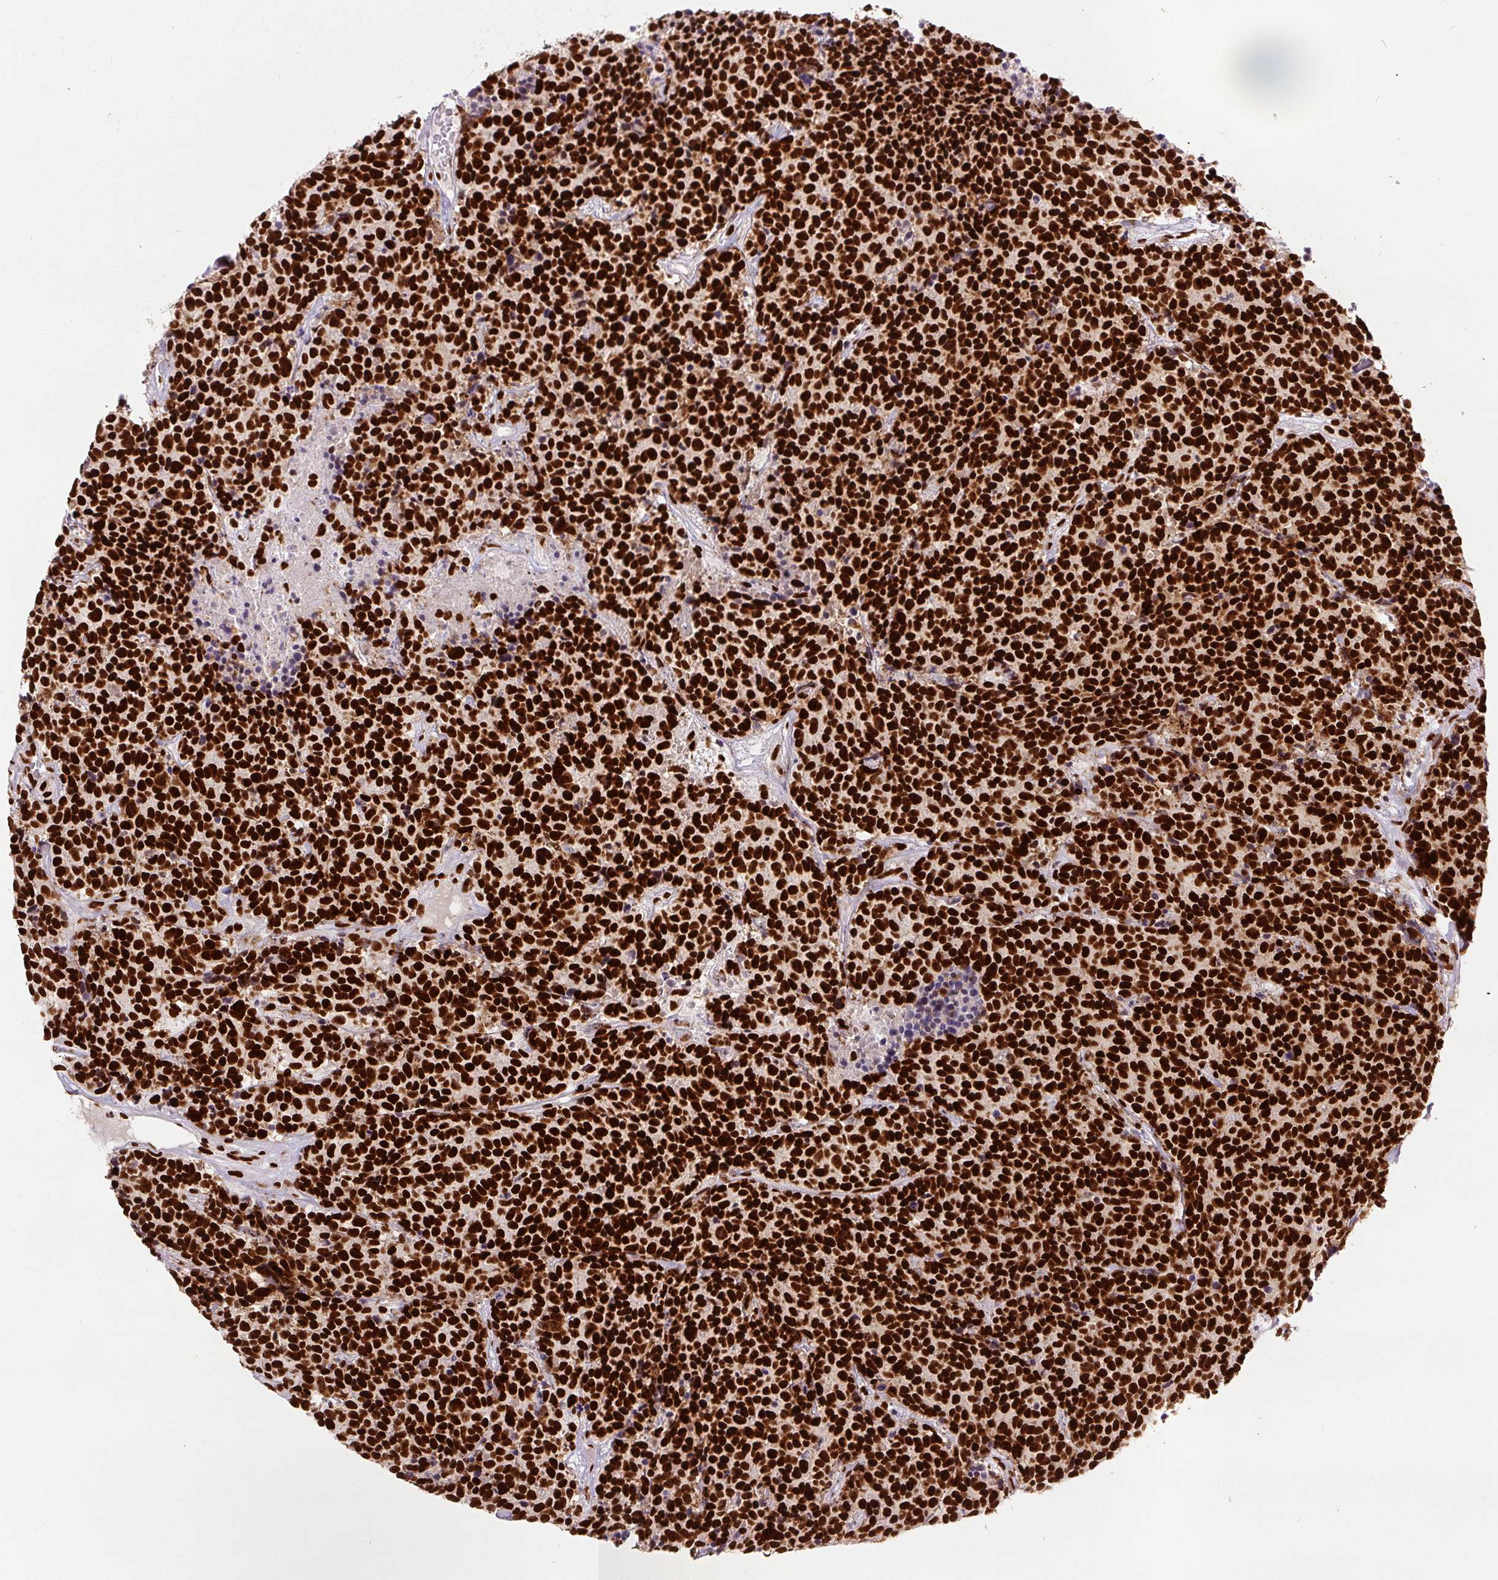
{"staining": {"intensity": "strong", "quantity": ">75%", "location": "nuclear"}, "tissue": "carcinoid", "cell_type": "Tumor cells", "image_type": "cancer", "snomed": [{"axis": "morphology", "description": "Carcinoid, malignant, NOS"}, {"axis": "topography", "description": "Skin"}], "caption": "Carcinoid stained for a protein (brown) demonstrates strong nuclear positive staining in about >75% of tumor cells.", "gene": "FUS", "patient": {"sex": "female", "age": 79}}